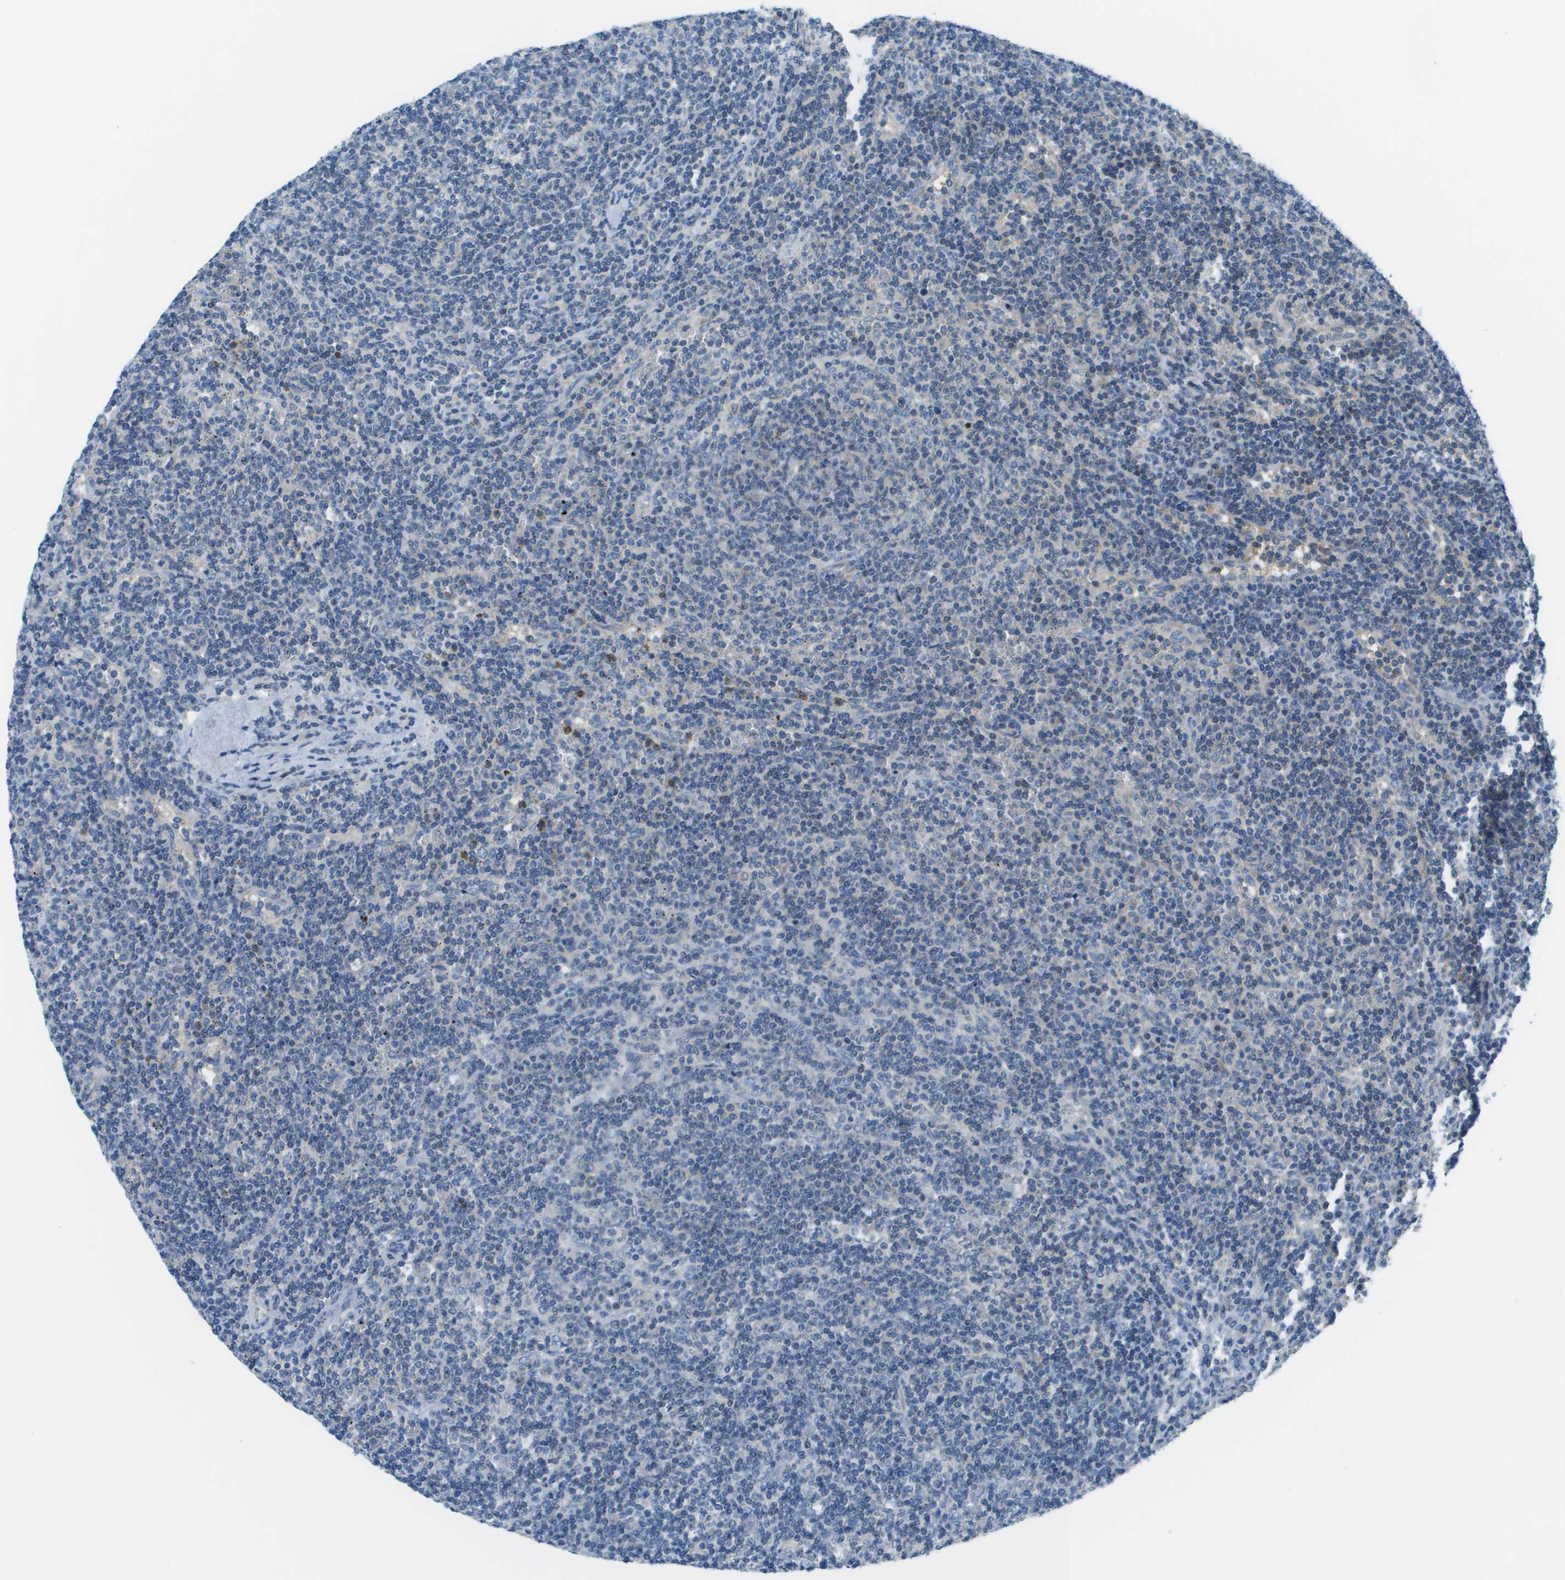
{"staining": {"intensity": "negative", "quantity": "none", "location": "none"}, "tissue": "lymphoma", "cell_type": "Tumor cells", "image_type": "cancer", "snomed": [{"axis": "morphology", "description": "Malignant lymphoma, non-Hodgkin's type, Low grade"}, {"axis": "topography", "description": "Spleen"}], "caption": "This is an IHC micrograph of low-grade malignant lymphoma, non-Hodgkin's type. There is no positivity in tumor cells.", "gene": "STIP1", "patient": {"sex": "female", "age": 50}}